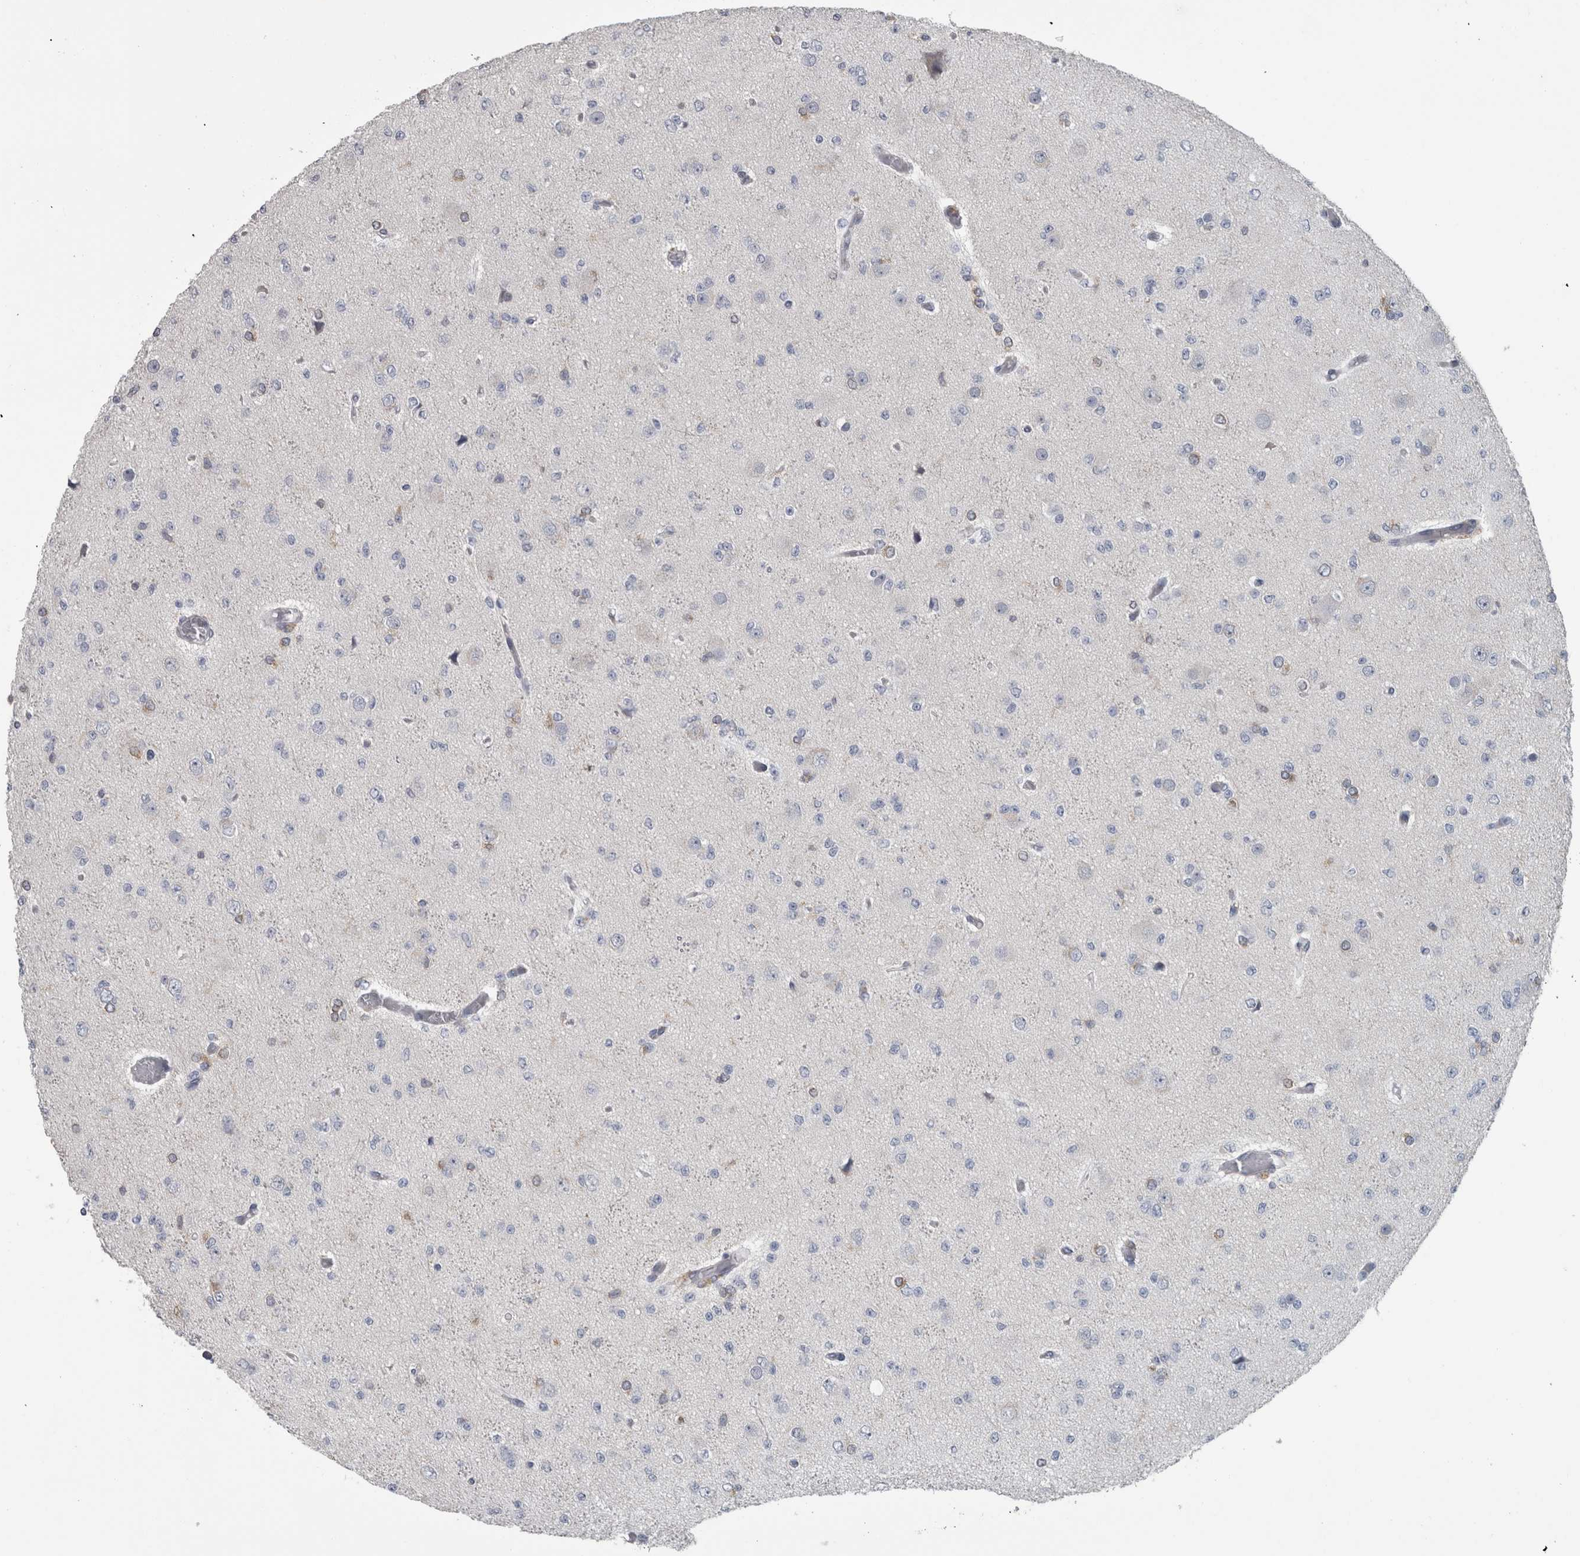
{"staining": {"intensity": "negative", "quantity": "none", "location": "none"}, "tissue": "glioma", "cell_type": "Tumor cells", "image_type": "cancer", "snomed": [{"axis": "morphology", "description": "Glioma, malignant, Low grade"}, {"axis": "topography", "description": "Brain"}], "caption": "Immunohistochemical staining of malignant glioma (low-grade) shows no significant positivity in tumor cells.", "gene": "EFEMP2", "patient": {"sex": "female", "age": 22}}